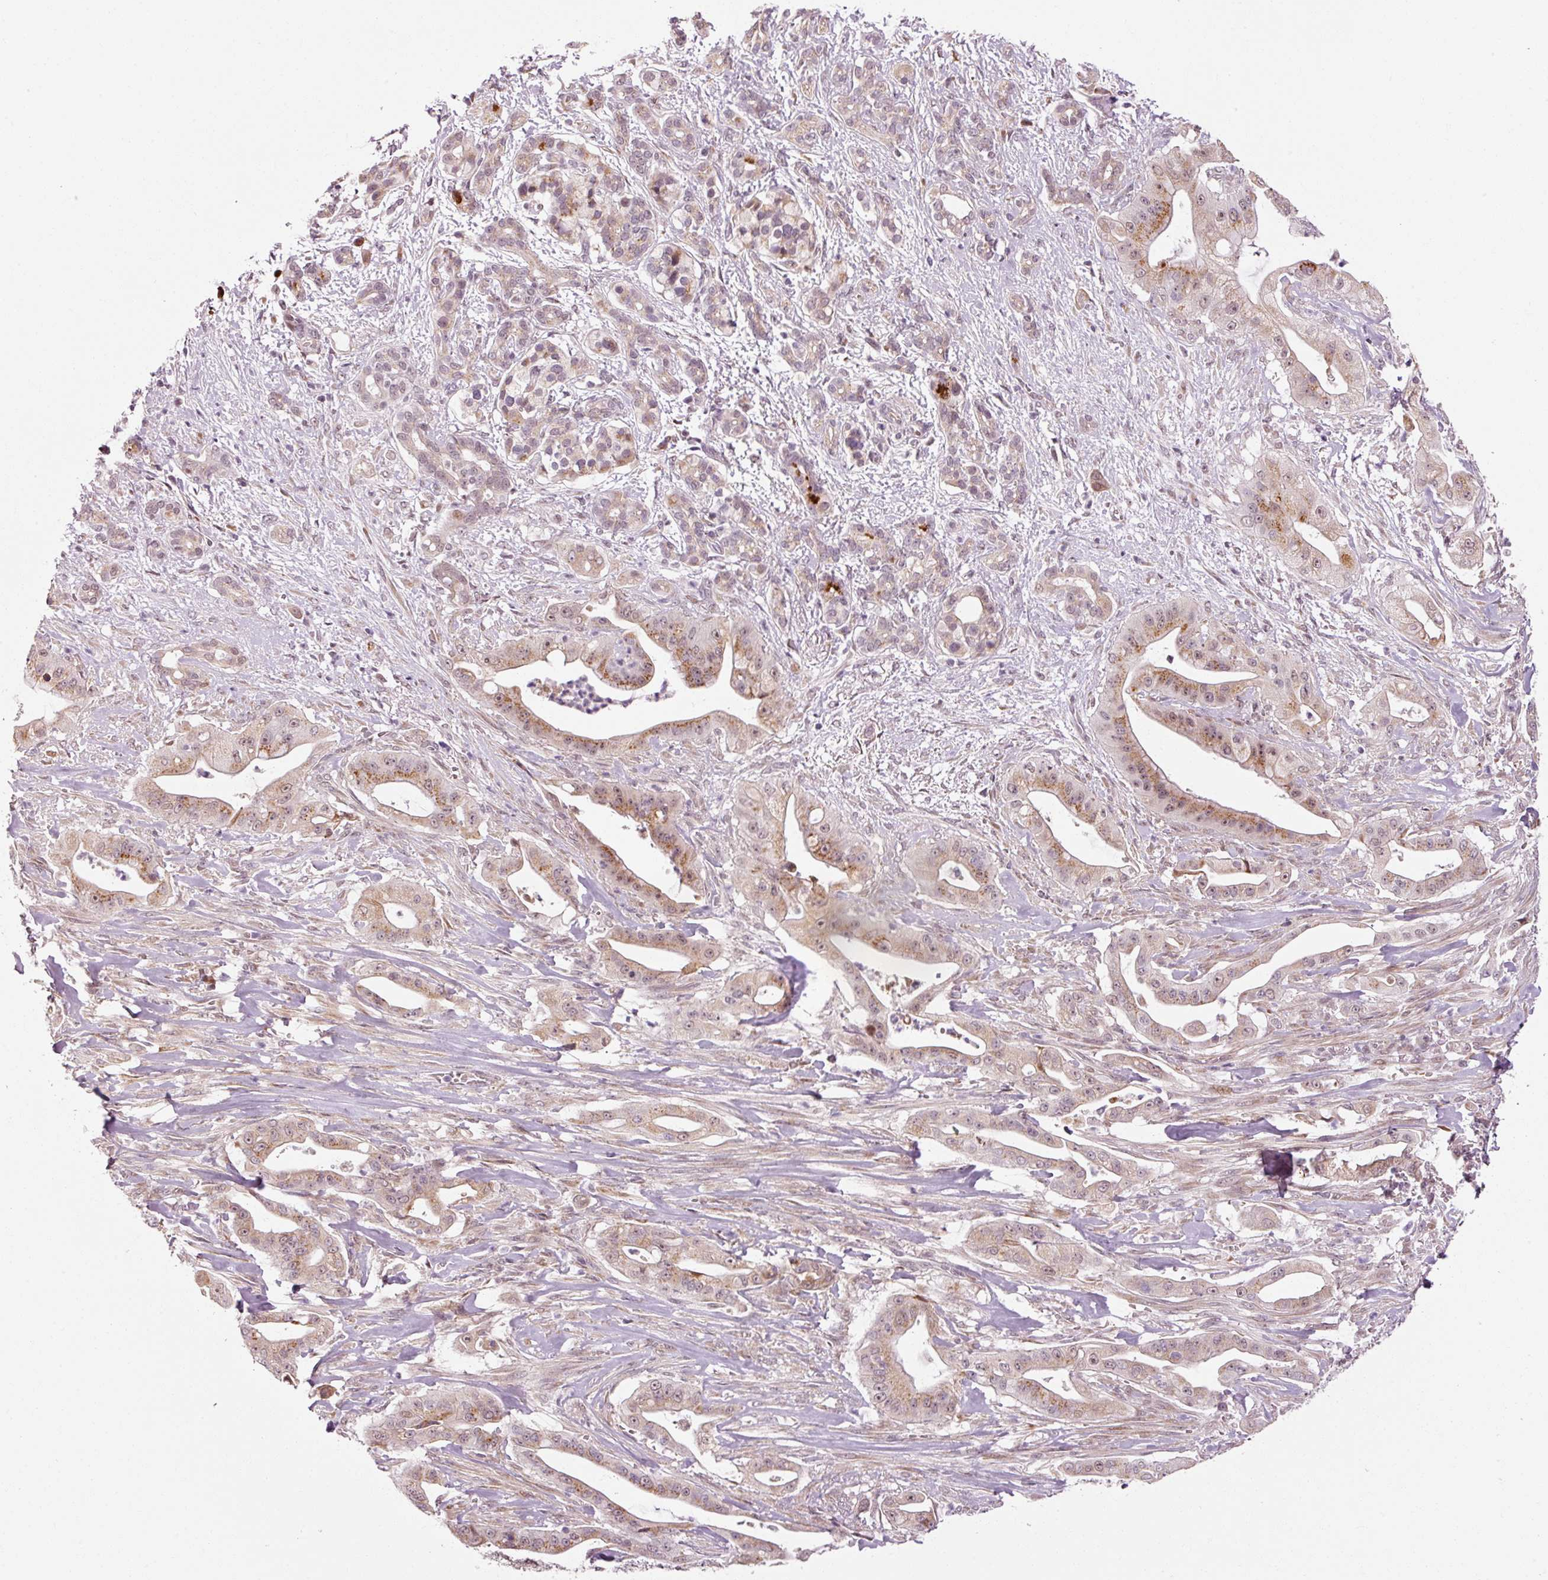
{"staining": {"intensity": "moderate", "quantity": ">75%", "location": "cytoplasmic/membranous"}, "tissue": "pancreatic cancer", "cell_type": "Tumor cells", "image_type": "cancer", "snomed": [{"axis": "morphology", "description": "Adenocarcinoma, NOS"}, {"axis": "topography", "description": "Pancreas"}], "caption": "A photomicrograph showing moderate cytoplasmic/membranous staining in about >75% of tumor cells in adenocarcinoma (pancreatic), as visualized by brown immunohistochemical staining.", "gene": "ANKRD20A1", "patient": {"sex": "male", "age": 57}}